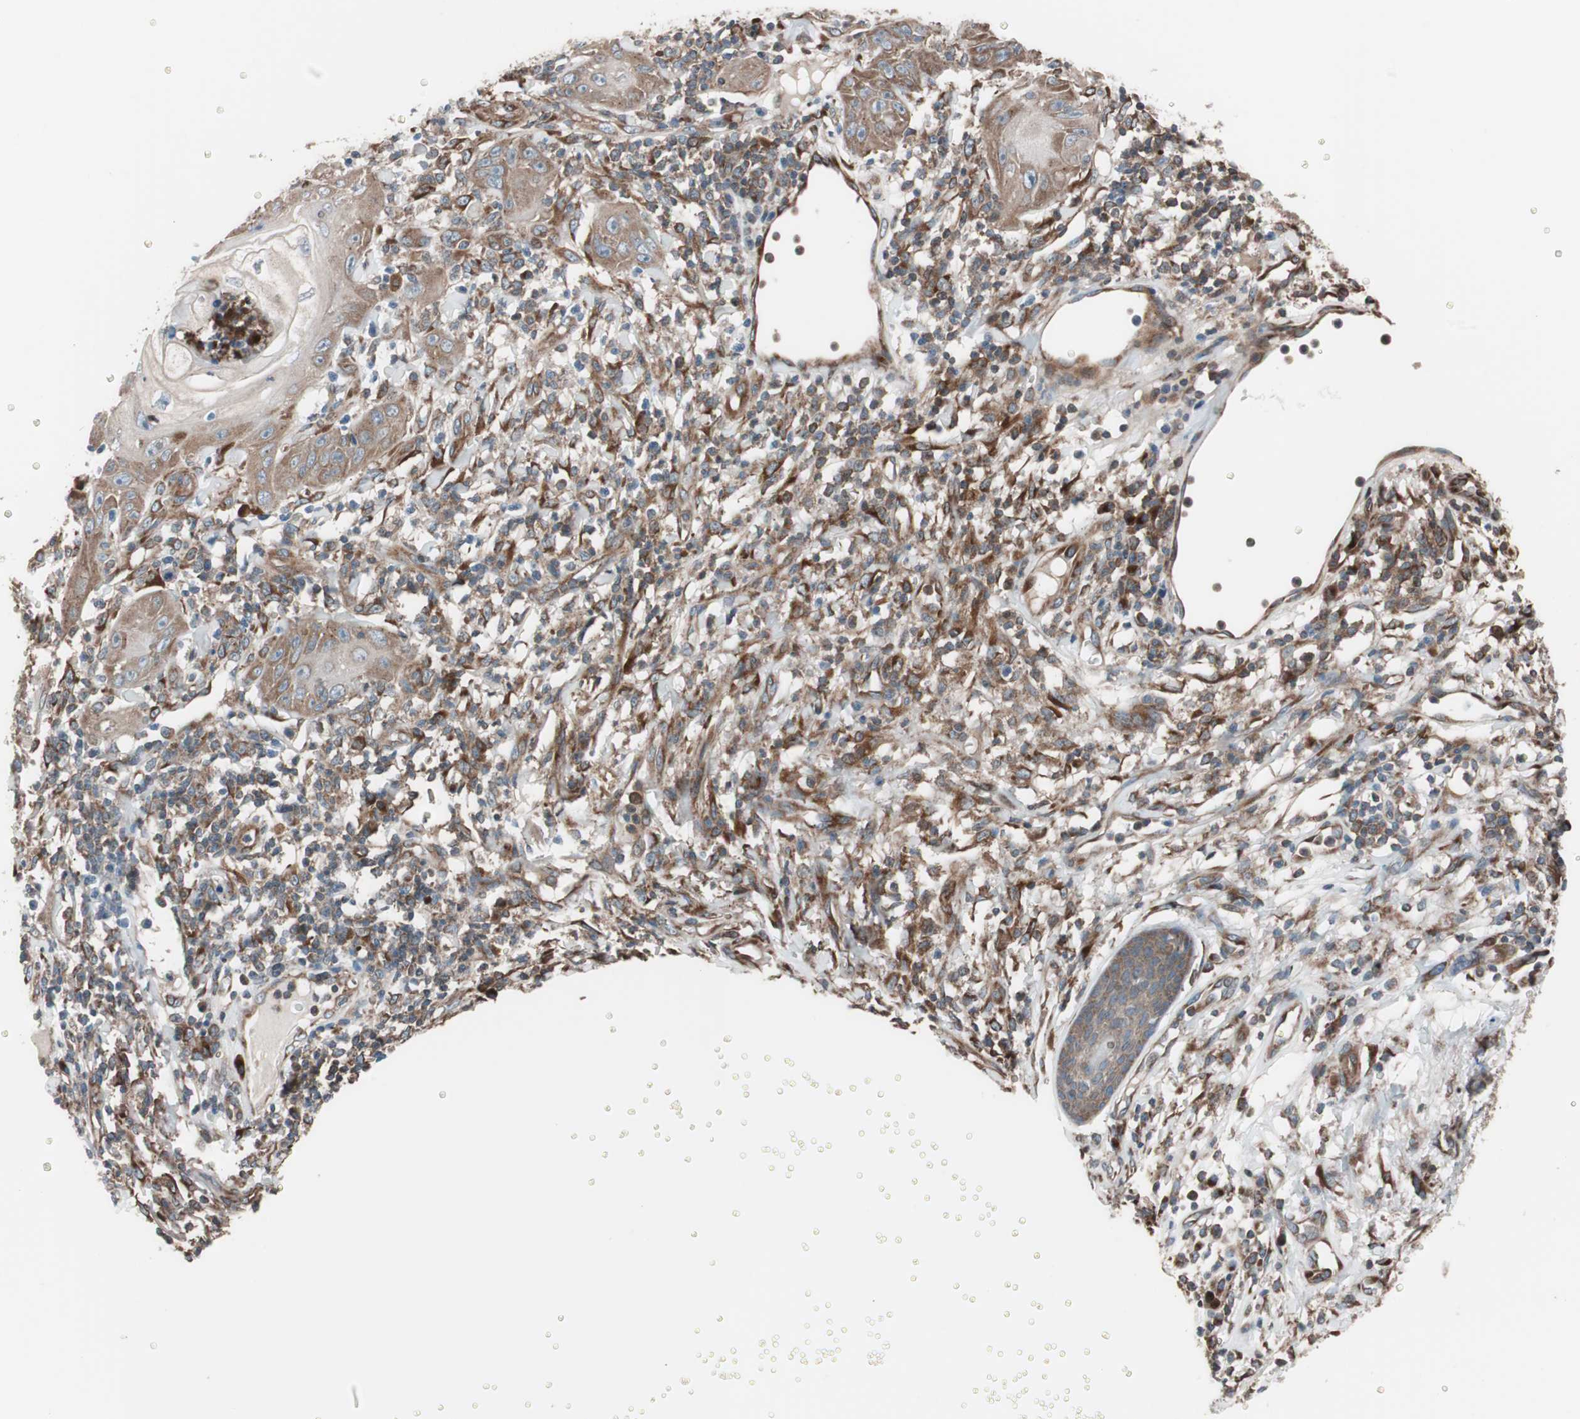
{"staining": {"intensity": "moderate", "quantity": ">75%", "location": "cytoplasmic/membranous"}, "tissue": "skin cancer", "cell_type": "Tumor cells", "image_type": "cancer", "snomed": [{"axis": "morphology", "description": "Squamous cell carcinoma, NOS"}, {"axis": "topography", "description": "Skin"}], "caption": "Brown immunohistochemical staining in squamous cell carcinoma (skin) displays moderate cytoplasmic/membranous staining in about >75% of tumor cells.", "gene": "SEC31A", "patient": {"sex": "female", "age": 78}}